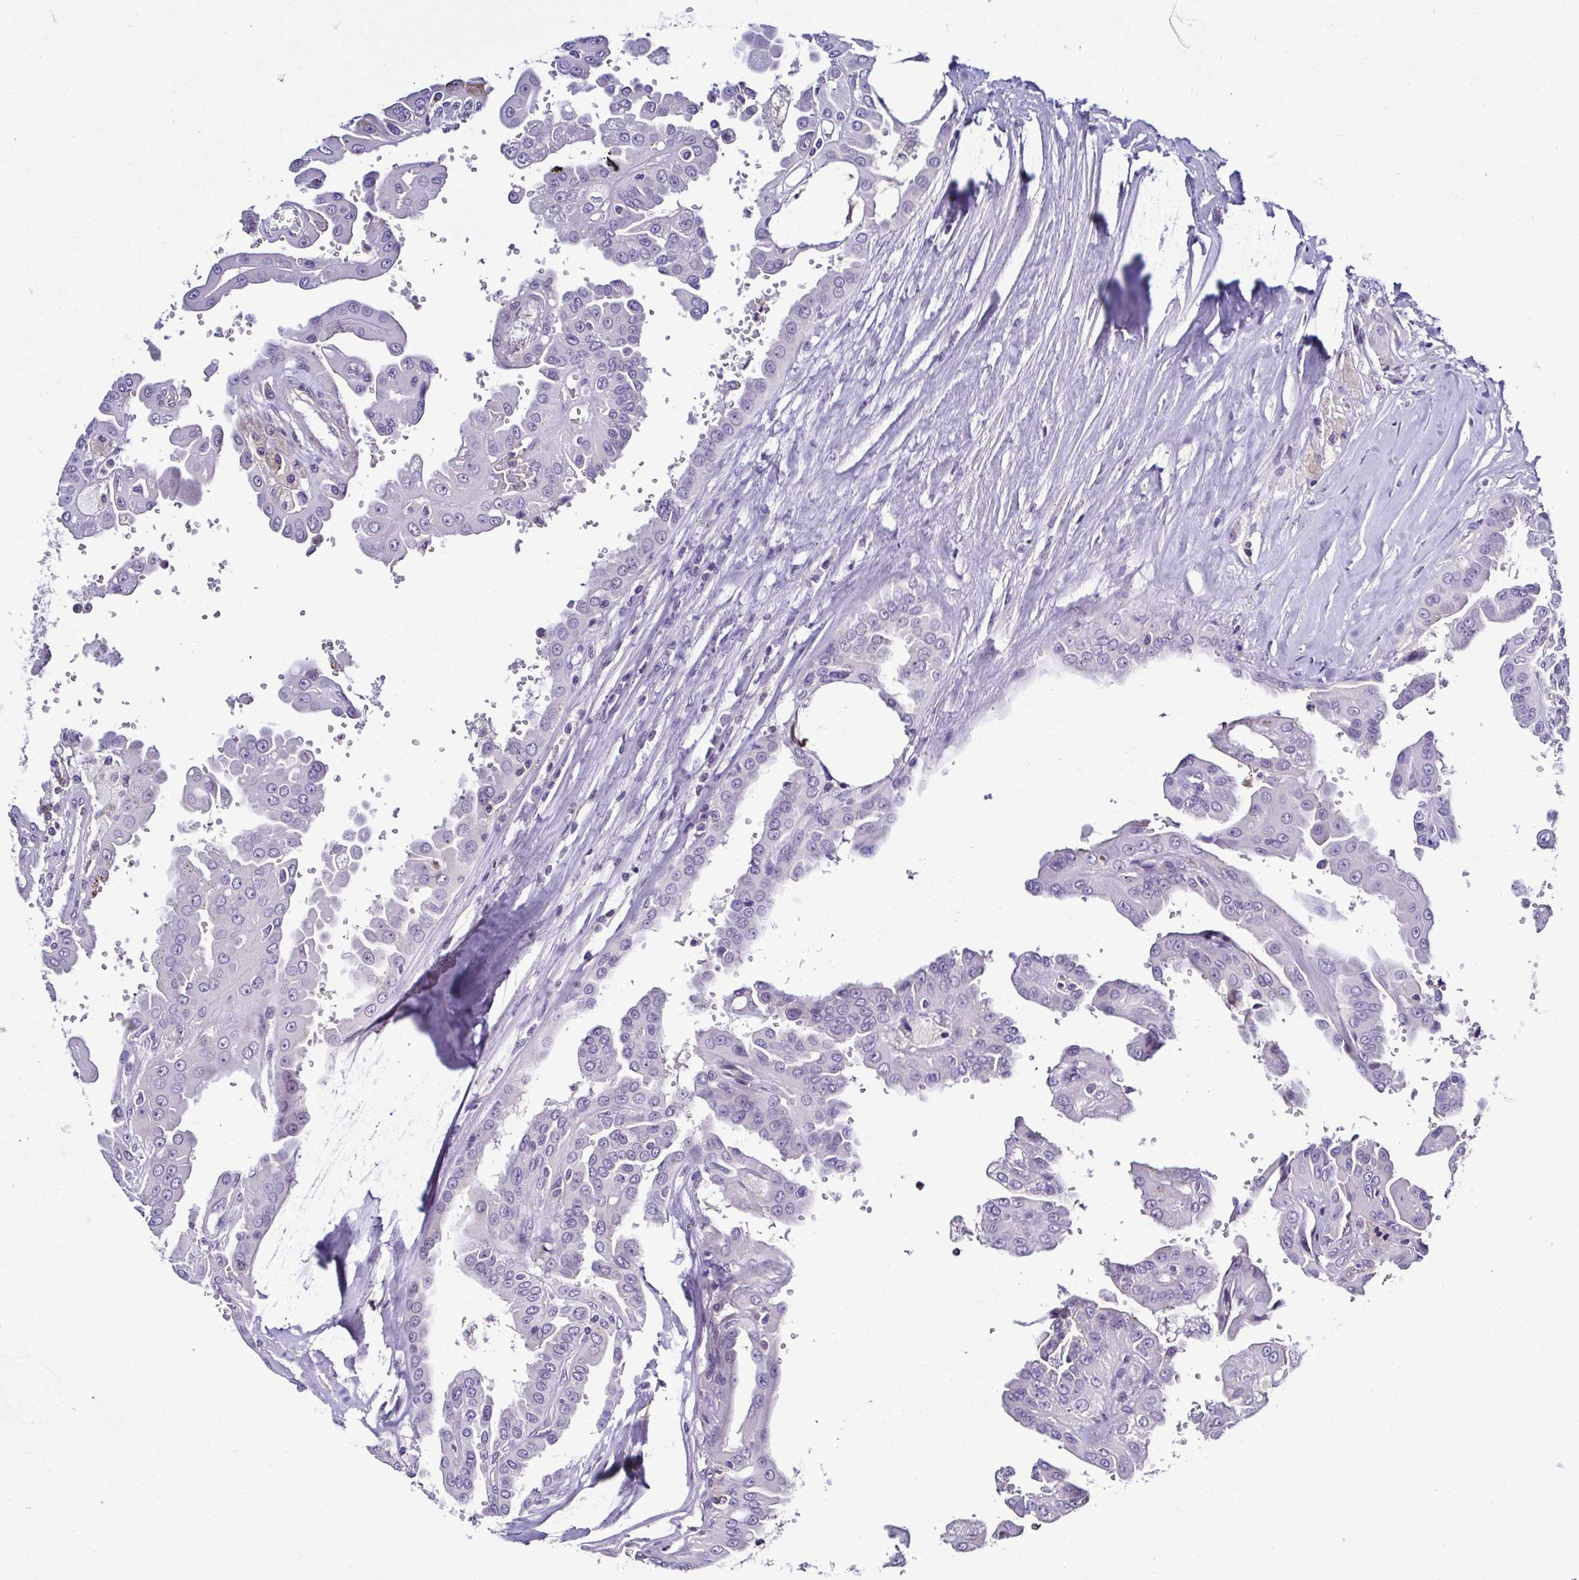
{"staining": {"intensity": "negative", "quantity": "none", "location": "none"}, "tissue": "renal cancer", "cell_type": "Tumor cells", "image_type": "cancer", "snomed": [{"axis": "morphology", "description": "Adenocarcinoma, NOS"}, {"axis": "topography", "description": "Kidney"}], "caption": "Immunohistochemical staining of renal cancer (adenocarcinoma) reveals no significant staining in tumor cells. (DAB (3,3'-diaminobenzidine) IHC, high magnification).", "gene": "TNNT2", "patient": {"sex": "male", "age": 58}}